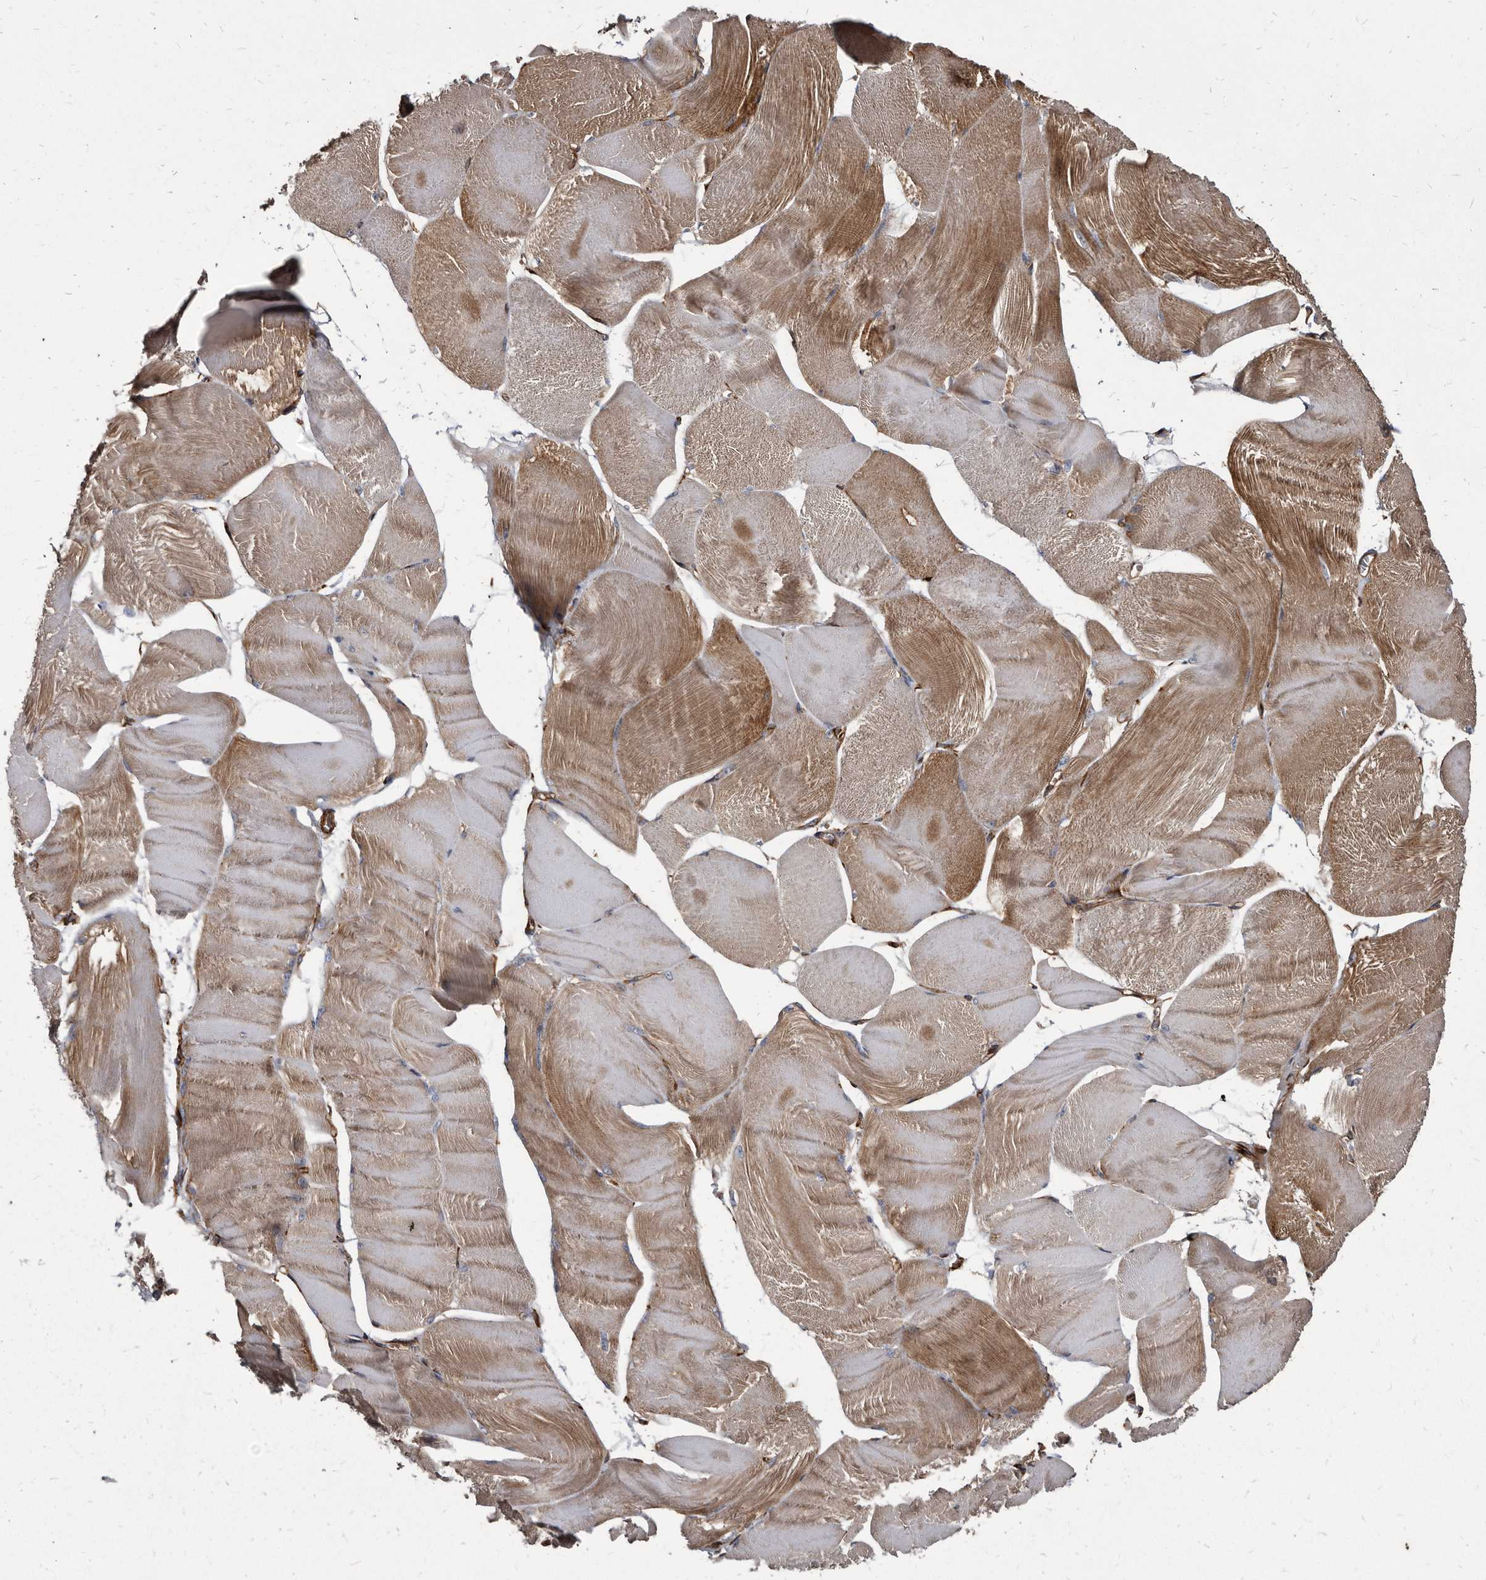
{"staining": {"intensity": "moderate", "quantity": ">75%", "location": "cytoplasmic/membranous"}, "tissue": "skeletal muscle", "cell_type": "Myocytes", "image_type": "normal", "snomed": [{"axis": "morphology", "description": "Normal tissue, NOS"}, {"axis": "morphology", "description": "Basal cell carcinoma"}, {"axis": "topography", "description": "Skeletal muscle"}], "caption": "An image showing moderate cytoplasmic/membranous staining in approximately >75% of myocytes in benign skeletal muscle, as visualized by brown immunohistochemical staining.", "gene": "KCTD20", "patient": {"sex": "female", "age": 64}}